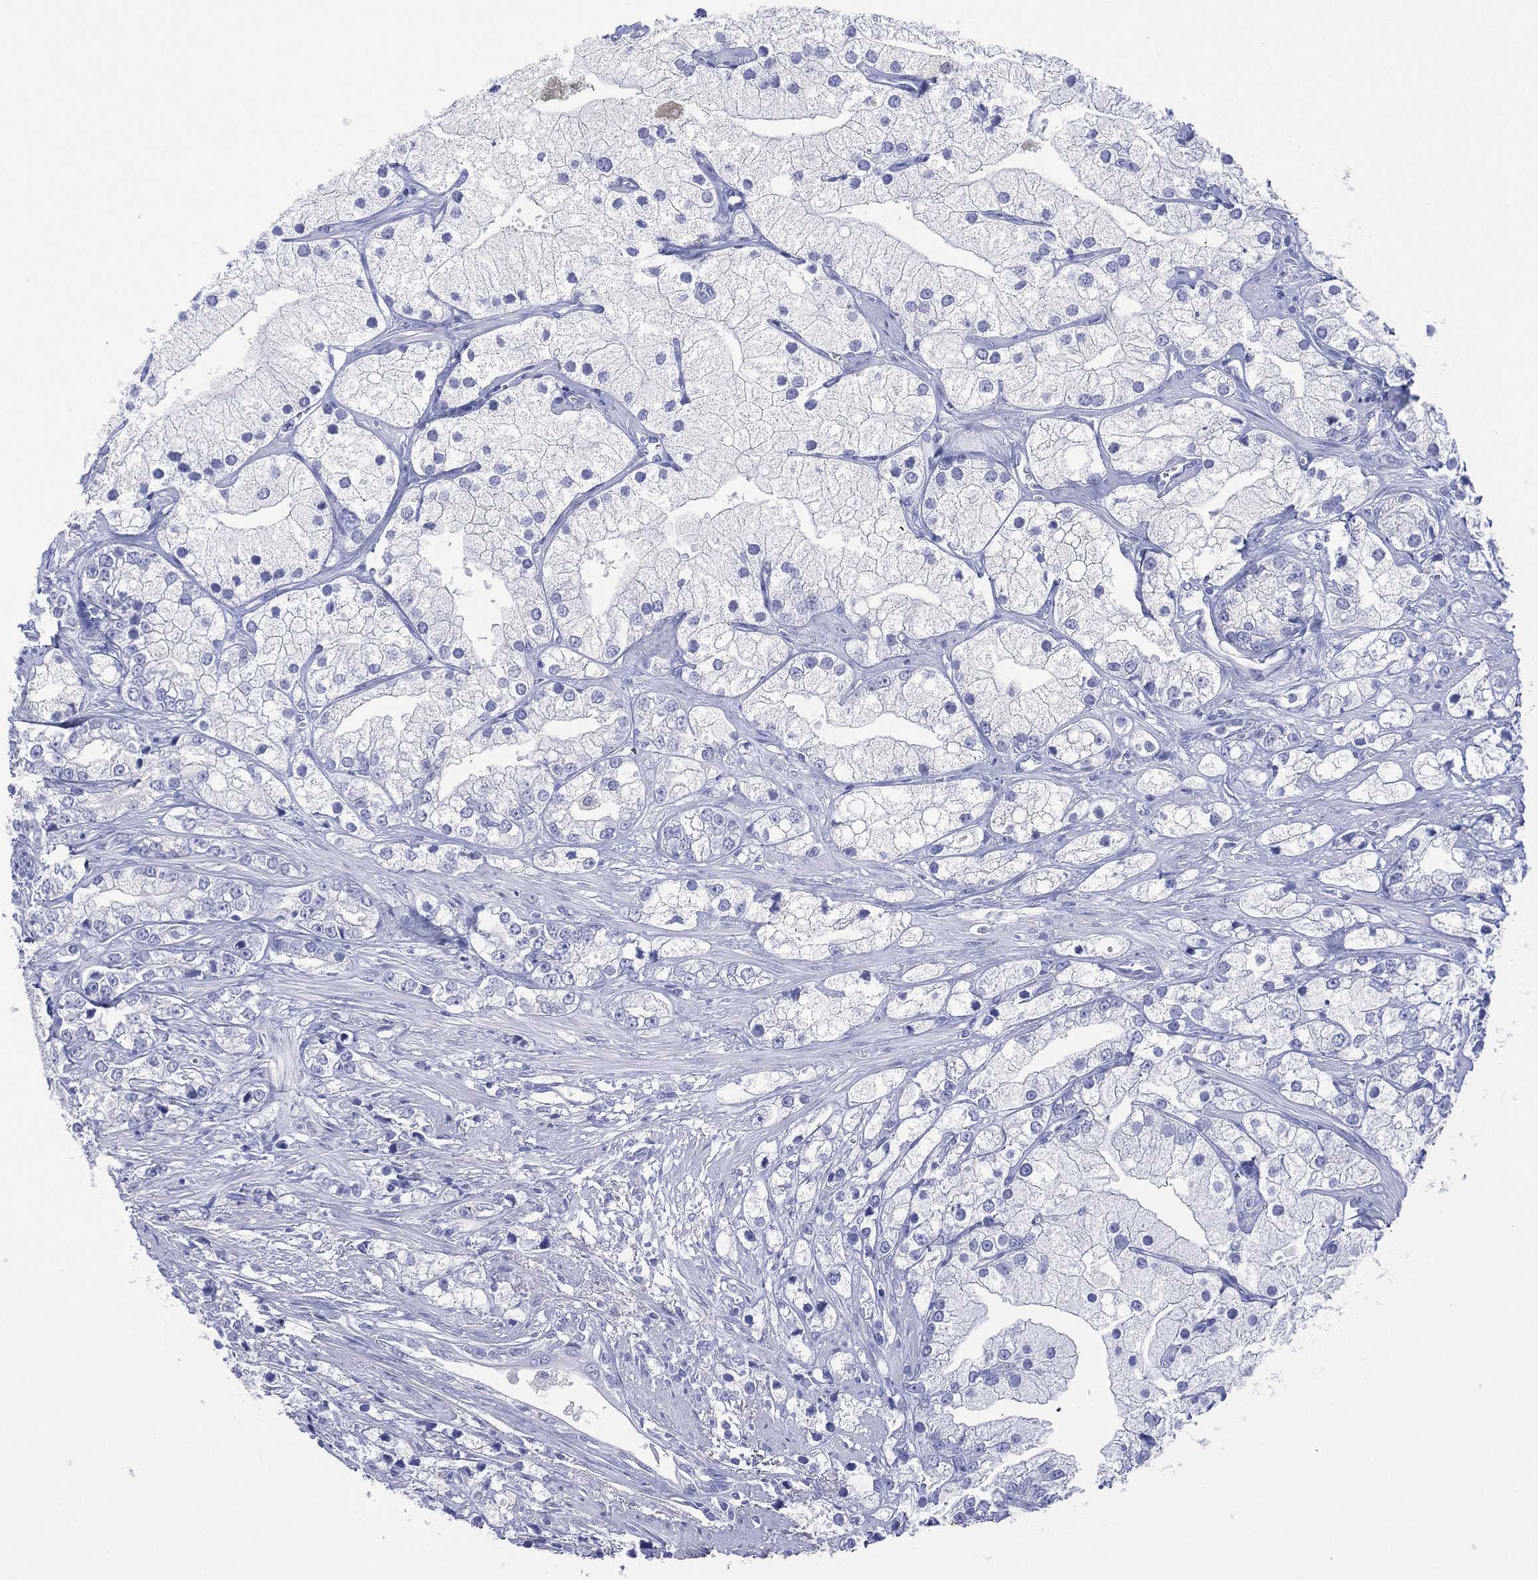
{"staining": {"intensity": "negative", "quantity": "none", "location": "none"}, "tissue": "prostate cancer", "cell_type": "Tumor cells", "image_type": "cancer", "snomed": [{"axis": "morphology", "description": "Adenocarcinoma, NOS"}, {"axis": "topography", "description": "Prostate and seminal vesicle, NOS"}, {"axis": "topography", "description": "Prostate"}], "caption": "Tumor cells show no significant protein staining in prostate cancer.", "gene": "DSG1", "patient": {"sex": "male", "age": 79}}